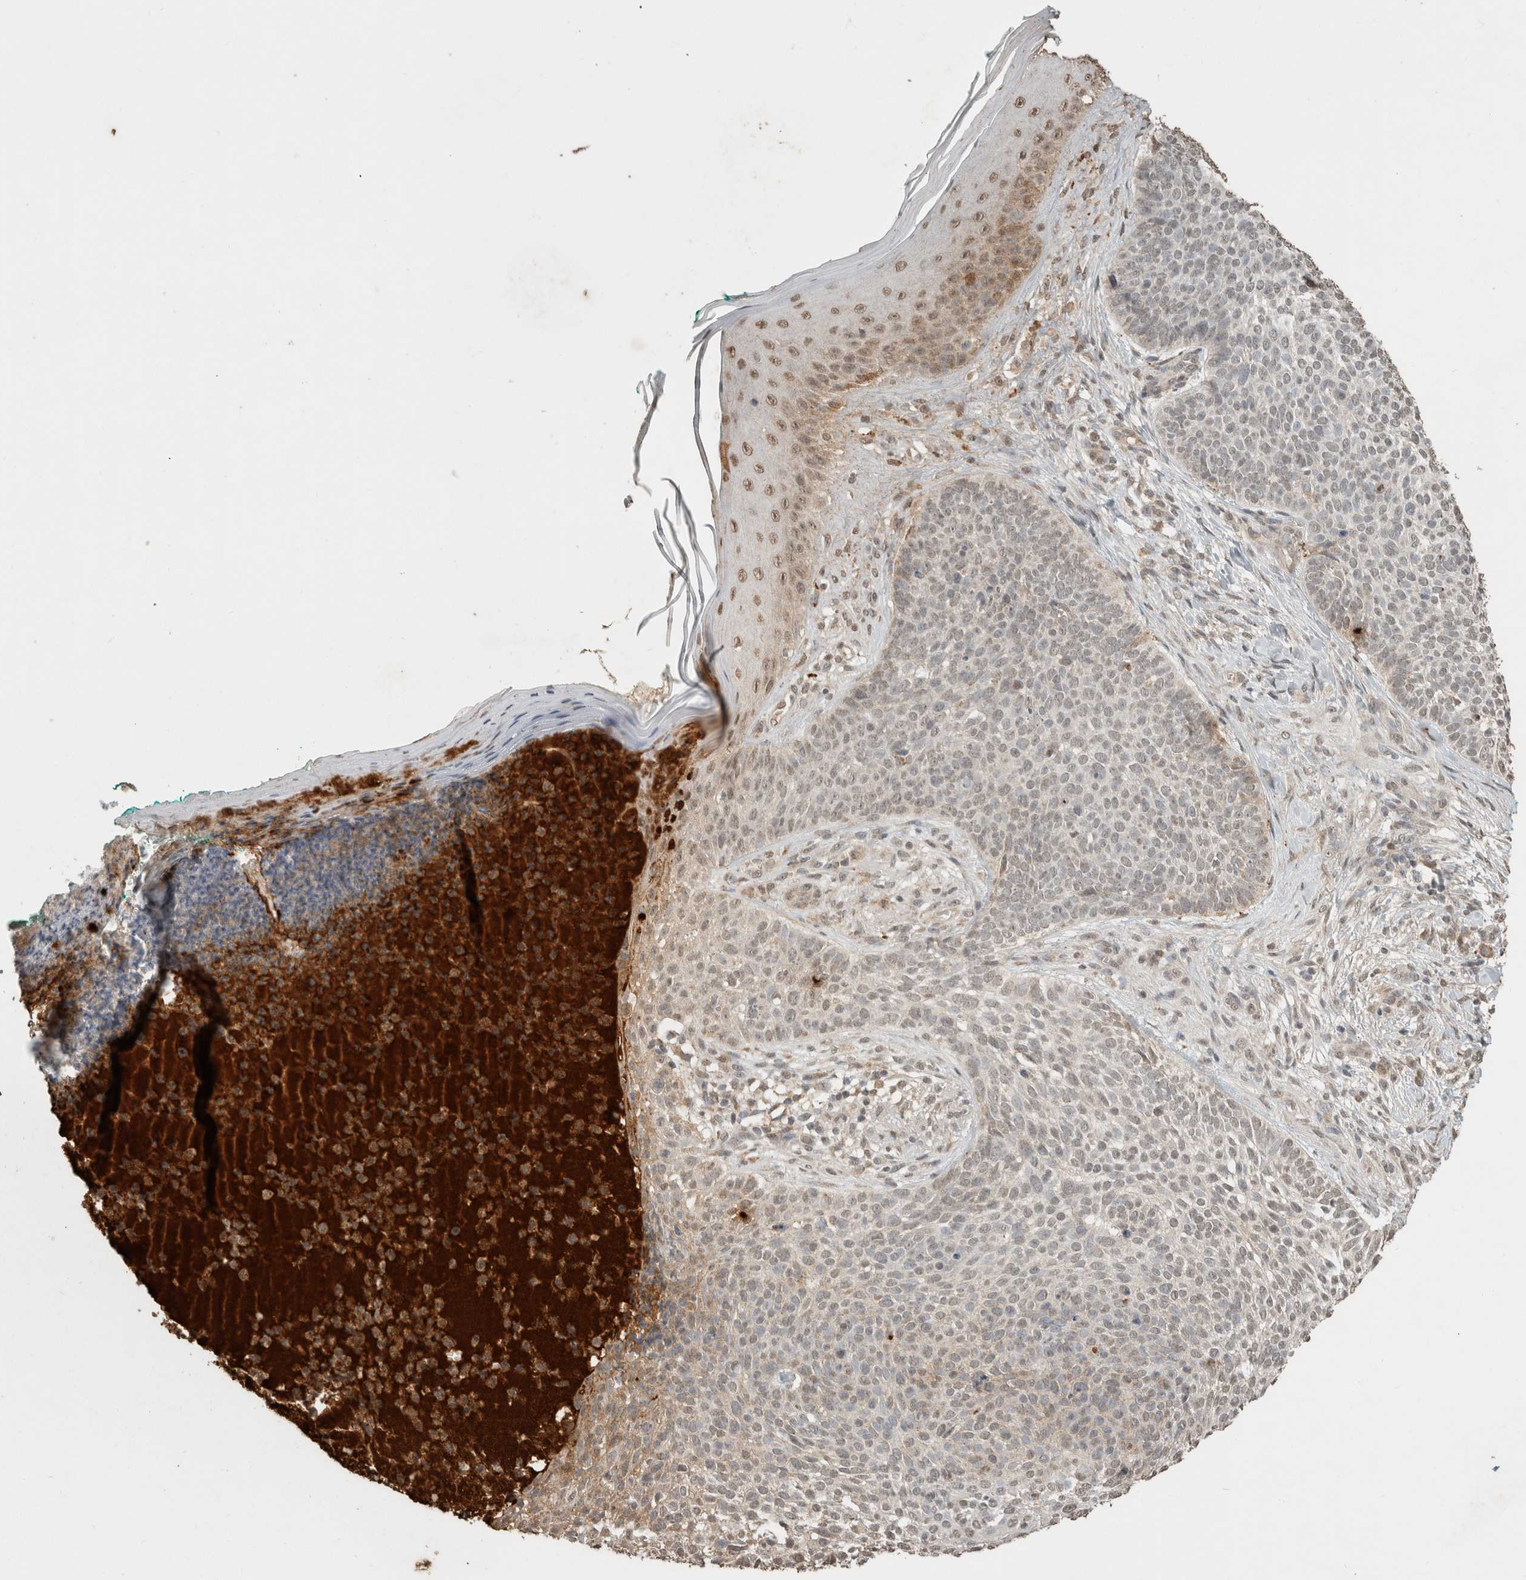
{"staining": {"intensity": "weak", "quantity": "<25%", "location": "nuclear"}, "tissue": "skin cancer", "cell_type": "Tumor cells", "image_type": "cancer", "snomed": [{"axis": "morphology", "description": "Normal tissue, NOS"}, {"axis": "morphology", "description": "Basal cell carcinoma"}, {"axis": "topography", "description": "Skin"}], "caption": "Immunohistochemistry micrograph of skin cancer (basal cell carcinoma) stained for a protein (brown), which demonstrates no expression in tumor cells.", "gene": "FAM3A", "patient": {"sex": "male", "age": 67}}